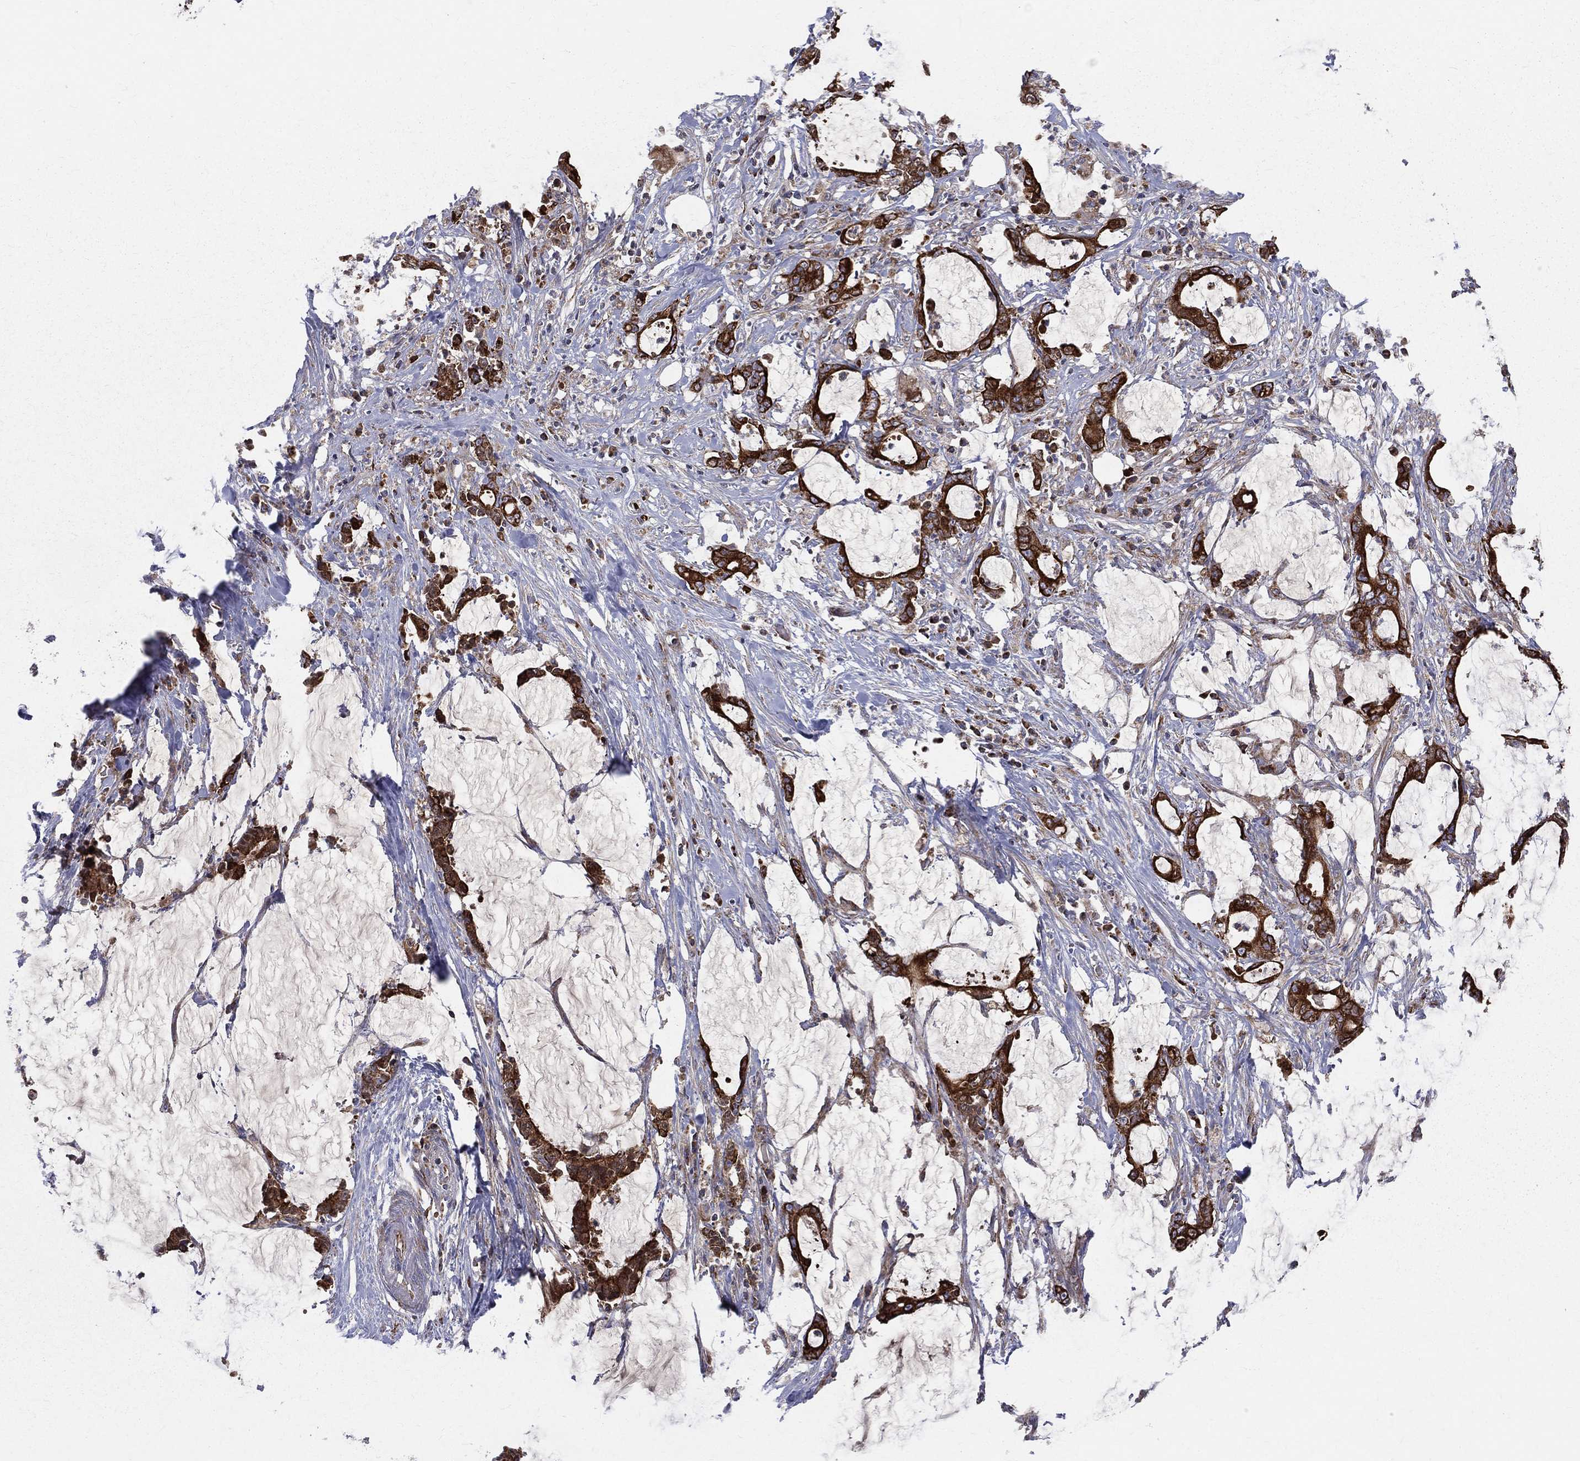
{"staining": {"intensity": "strong", "quantity": ">75%", "location": "cytoplasmic/membranous"}, "tissue": "stomach cancer", "cell_type": "Tumor cells", "image_type": "cancer", "snomed": [{"axis": "morphology", "description": "Adenocarcinoma, NOS"}, {"axis": "topography", "description": "Stomach, upper"}], "caption": "IHC (DAB) staining of adenocarcinoma (stomach) reveals strong cytoplasmic/membranous protein expression in about >75% of tumor cells.", "gene": "MIX23", "patient": {"sex": "male", "age": 68}}